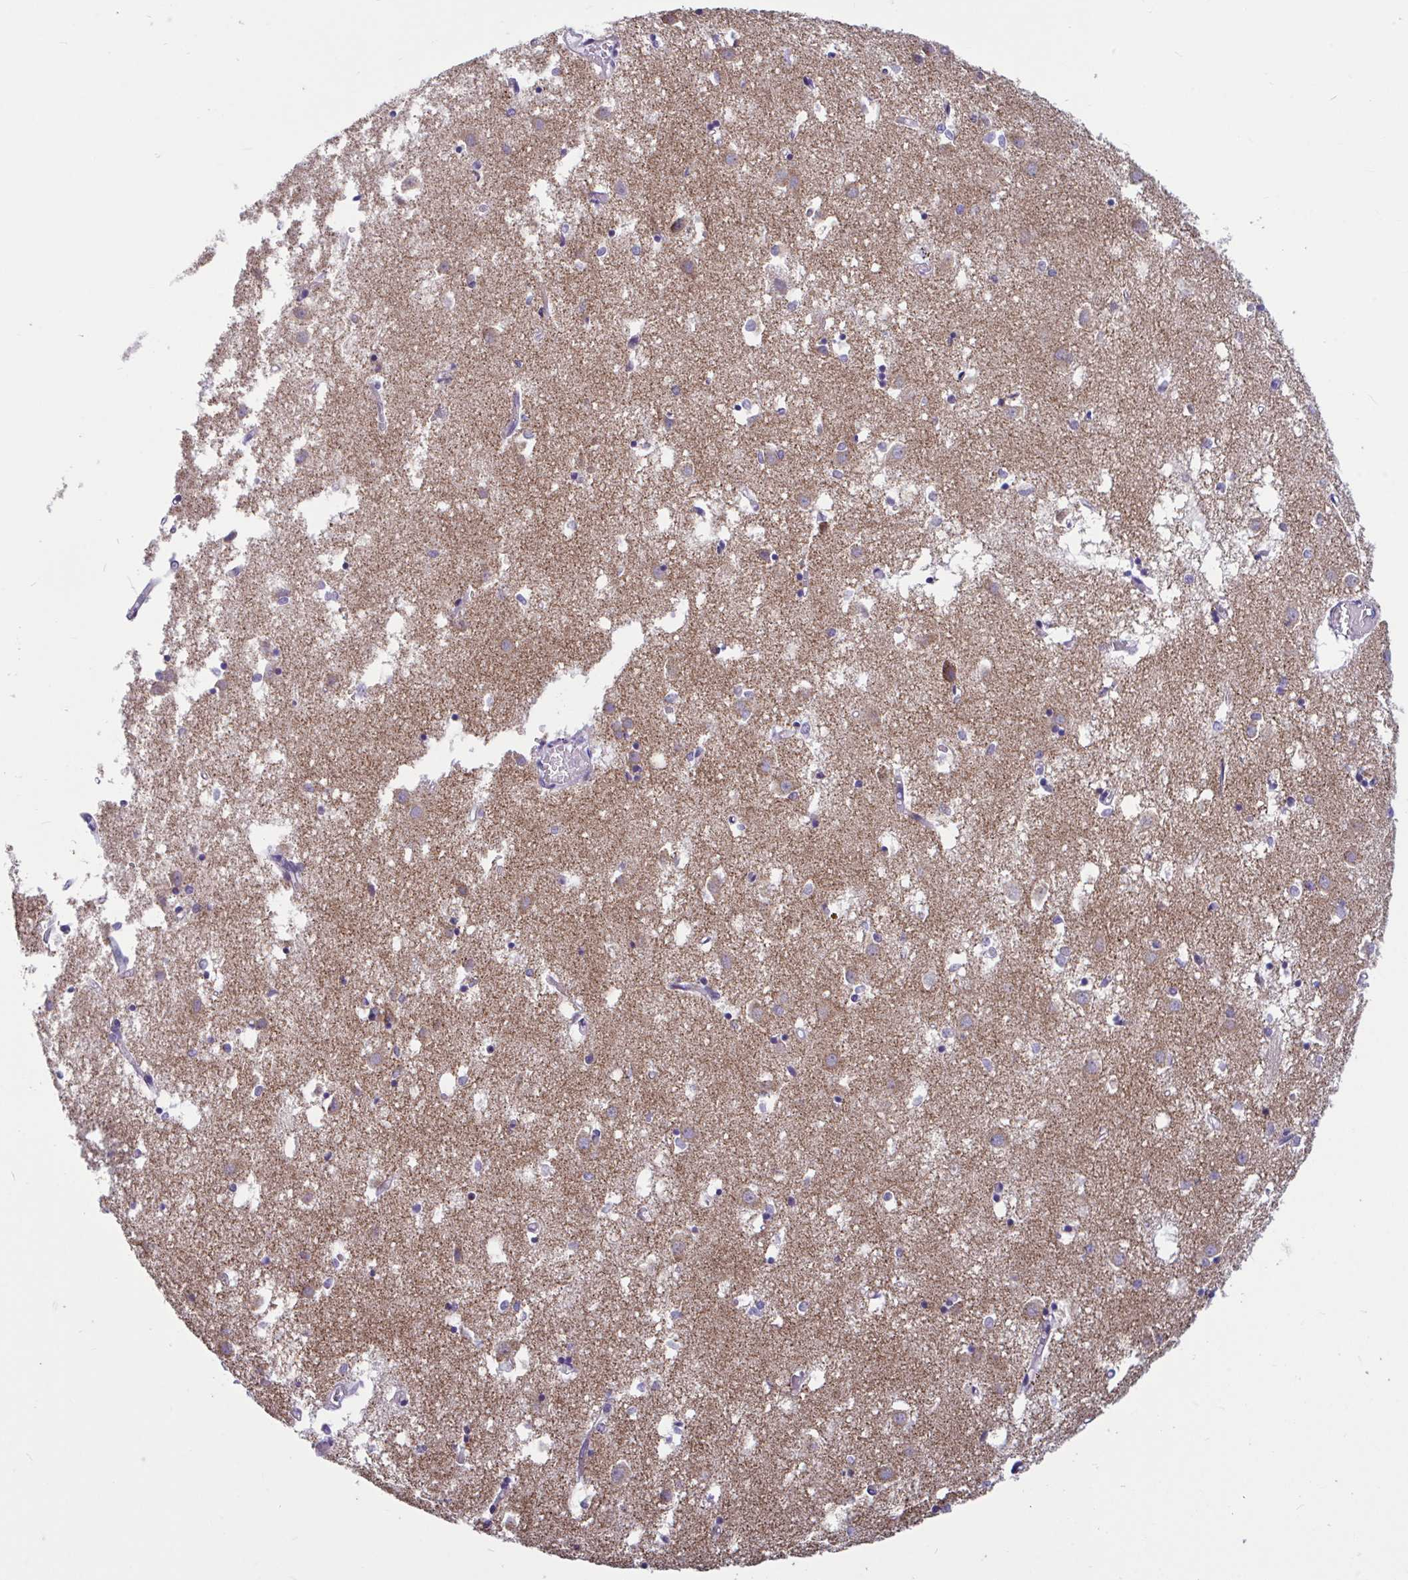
{"staining": {"intensity": "moderate", "quantity": "<25%", "location": "cytoplasmic/membranous"}, "tissue": "caudate", "cell_type": "Glial cells", "image_type": "normal", "snomed": [{"axis": "morphology", "description": "Normal tissue, NOS"}, {"axis": "topography", "description": "Lateral ventricle wall"}], "caption": "Protein expression analysis of normal human caudate reveals moderate cytoplasmic/membranous expression in approximately <25% of glial cells.", "gene": "OR13A1", "patient": {"sex": "male", "age": 70}}